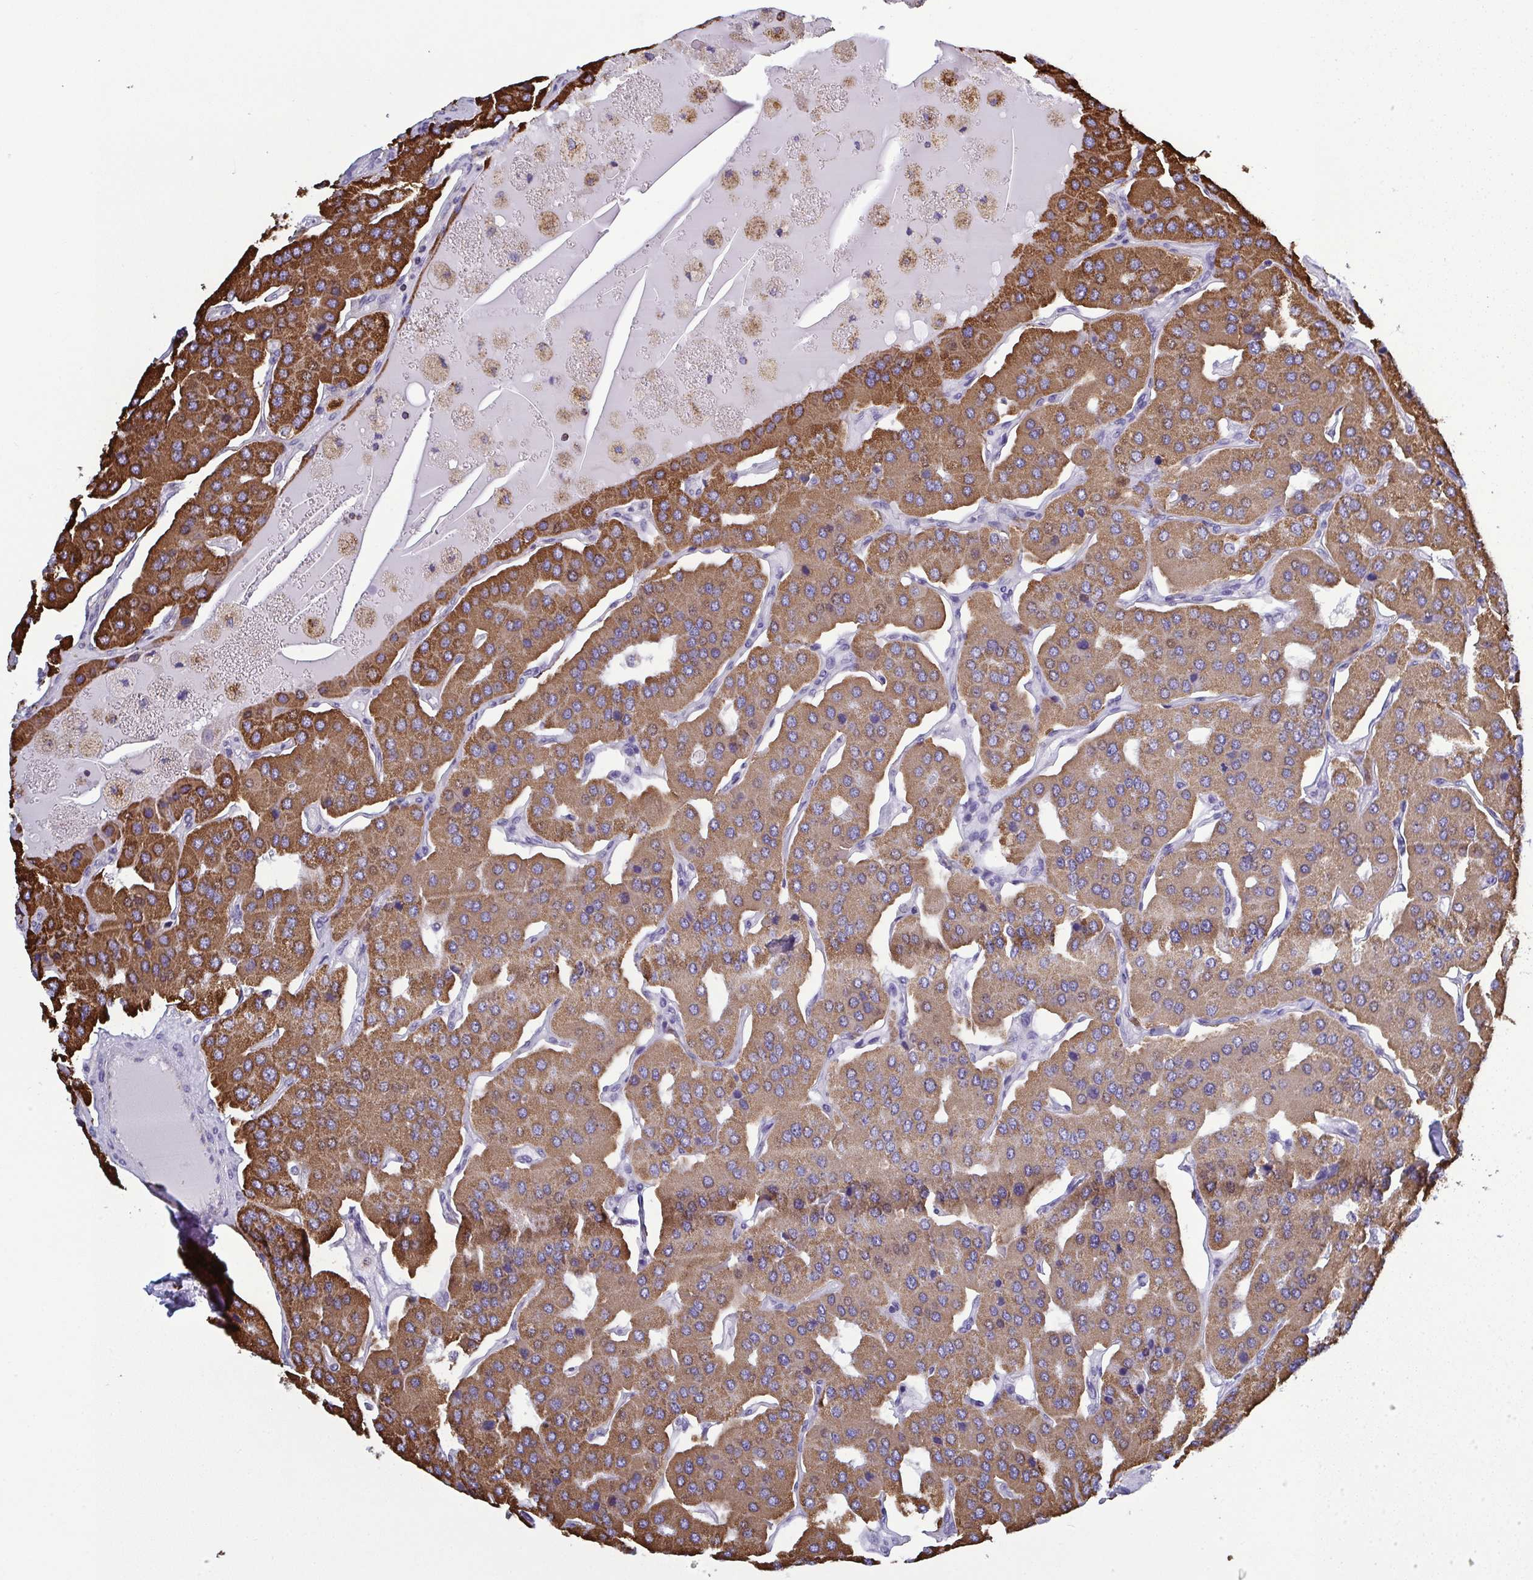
{"staining": {"intensity": "moderate", "quantity": ">75%", "location": "cytoplasmic/membranous"}, "tissue": "parathyroid gland", "cell_type": "Glandular cells", "image_type": "normal", "snomed": [{"axis": "morphology", "description": "Normal tissue, NOS"}, {"axis": "morphology", "description": "Adenoma, NOS"}, {"axis": "topography", "description": "Parathyroid gland"}], "caption": "Protein analysis of normal parathyroid gland reveals moderate cytoplasmic/membranous positivity in approximately >75% of glandular cells. The protein of interest is stained brown, and the nuclei are stained in blue (DAB IHC with brightfield microscopy, high magnification).", "gene": "CSDE1", "patient": {"sex": "female", "age": 86}}